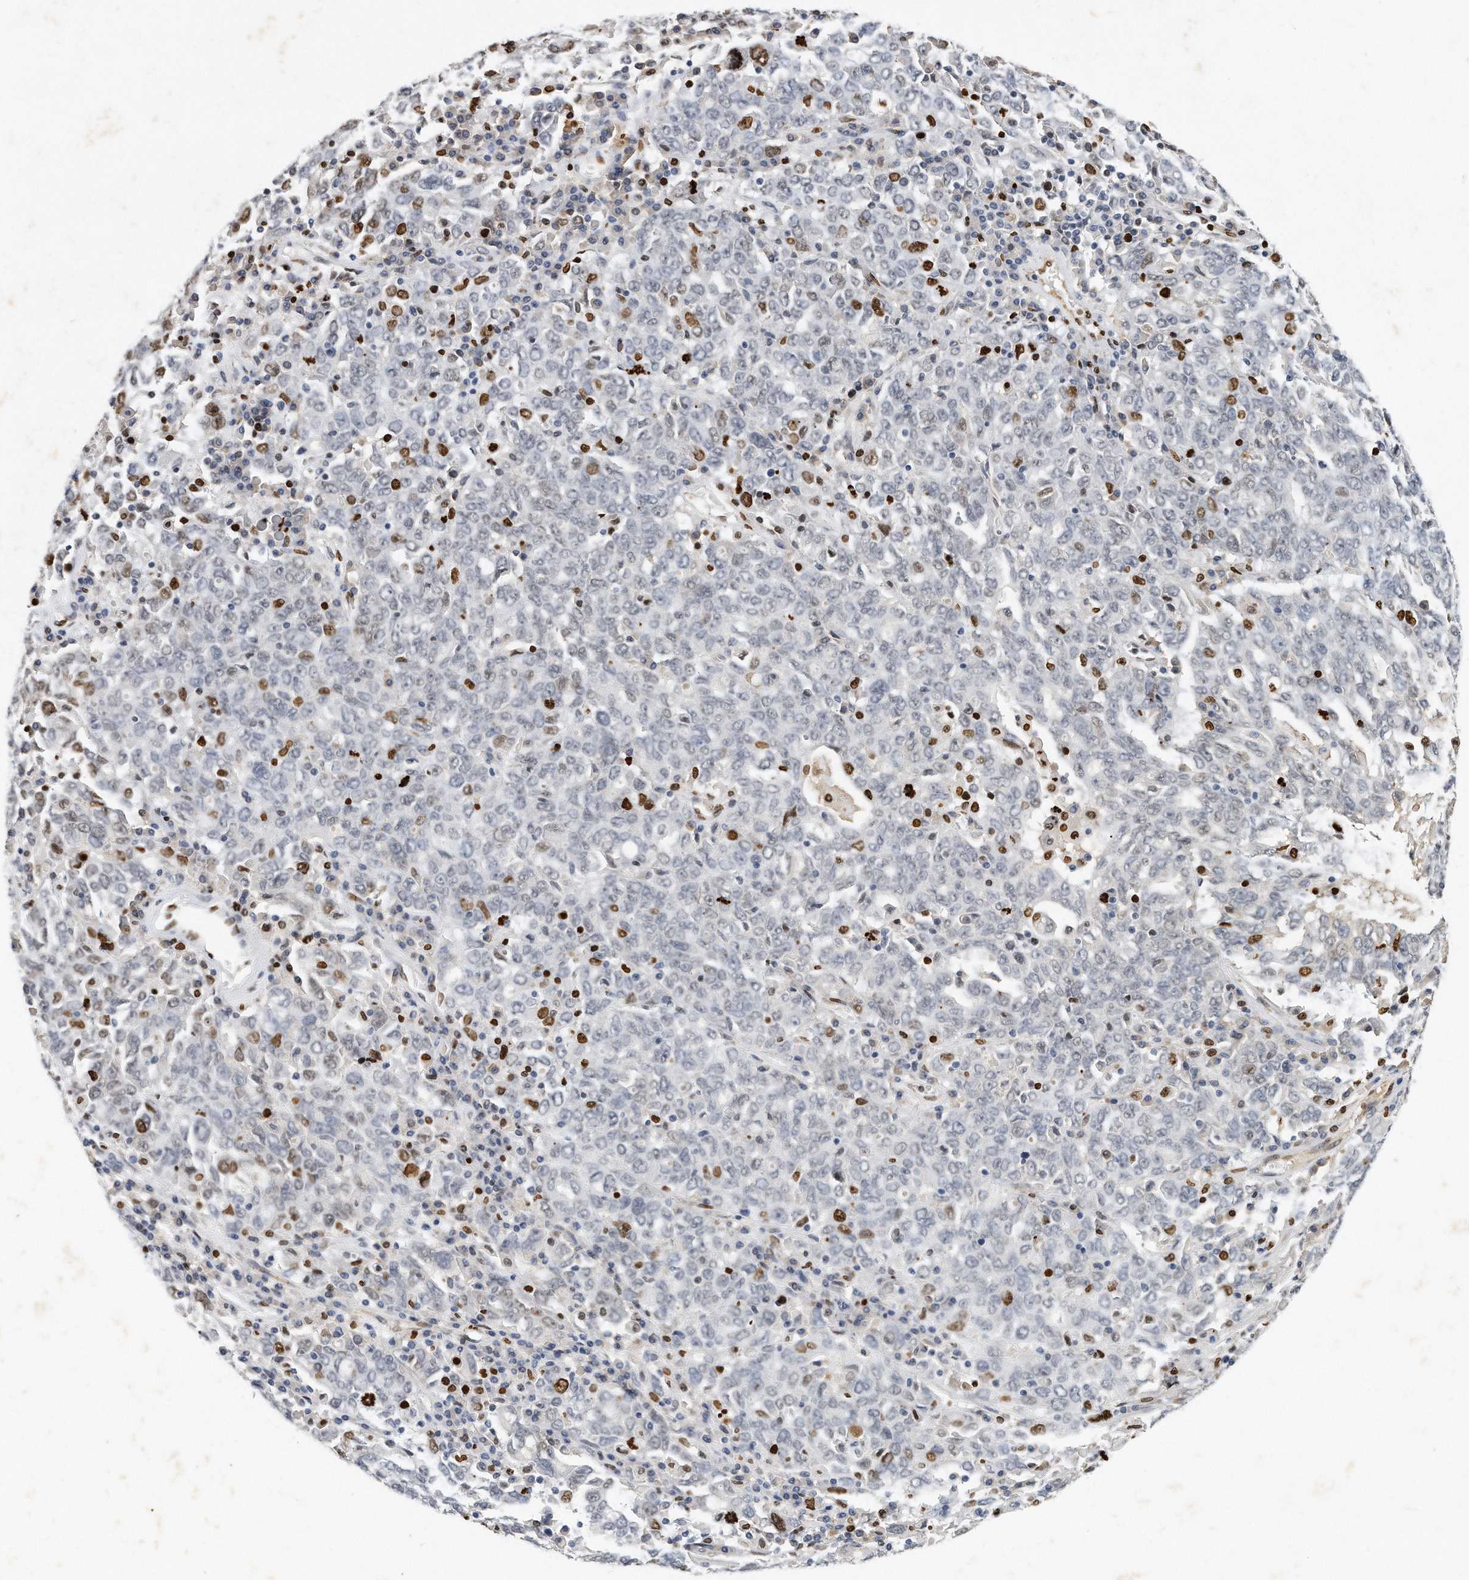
{"staining": {"intensity": "negative", "quantity": "none", "location": "none"}, "tissue": "ovarian cancer", "cell_type": "Tumor cells", "image_type": "cancer", "snomed": [{"axis": "morphology", "description": "Carcinoma, endometroid"}, {"axis": "topography", "description": "Ovary"}], "caption": "IHC histopathology image of neoplastic tissue: ovarian cancer (endometroid carcinoma) stained with DAB (3,3'-diaminobenzidine) displays no significant protein expression in tumor cells.", "gene": "CTBP2", "patient": {"sex": "female", "age": 62}}